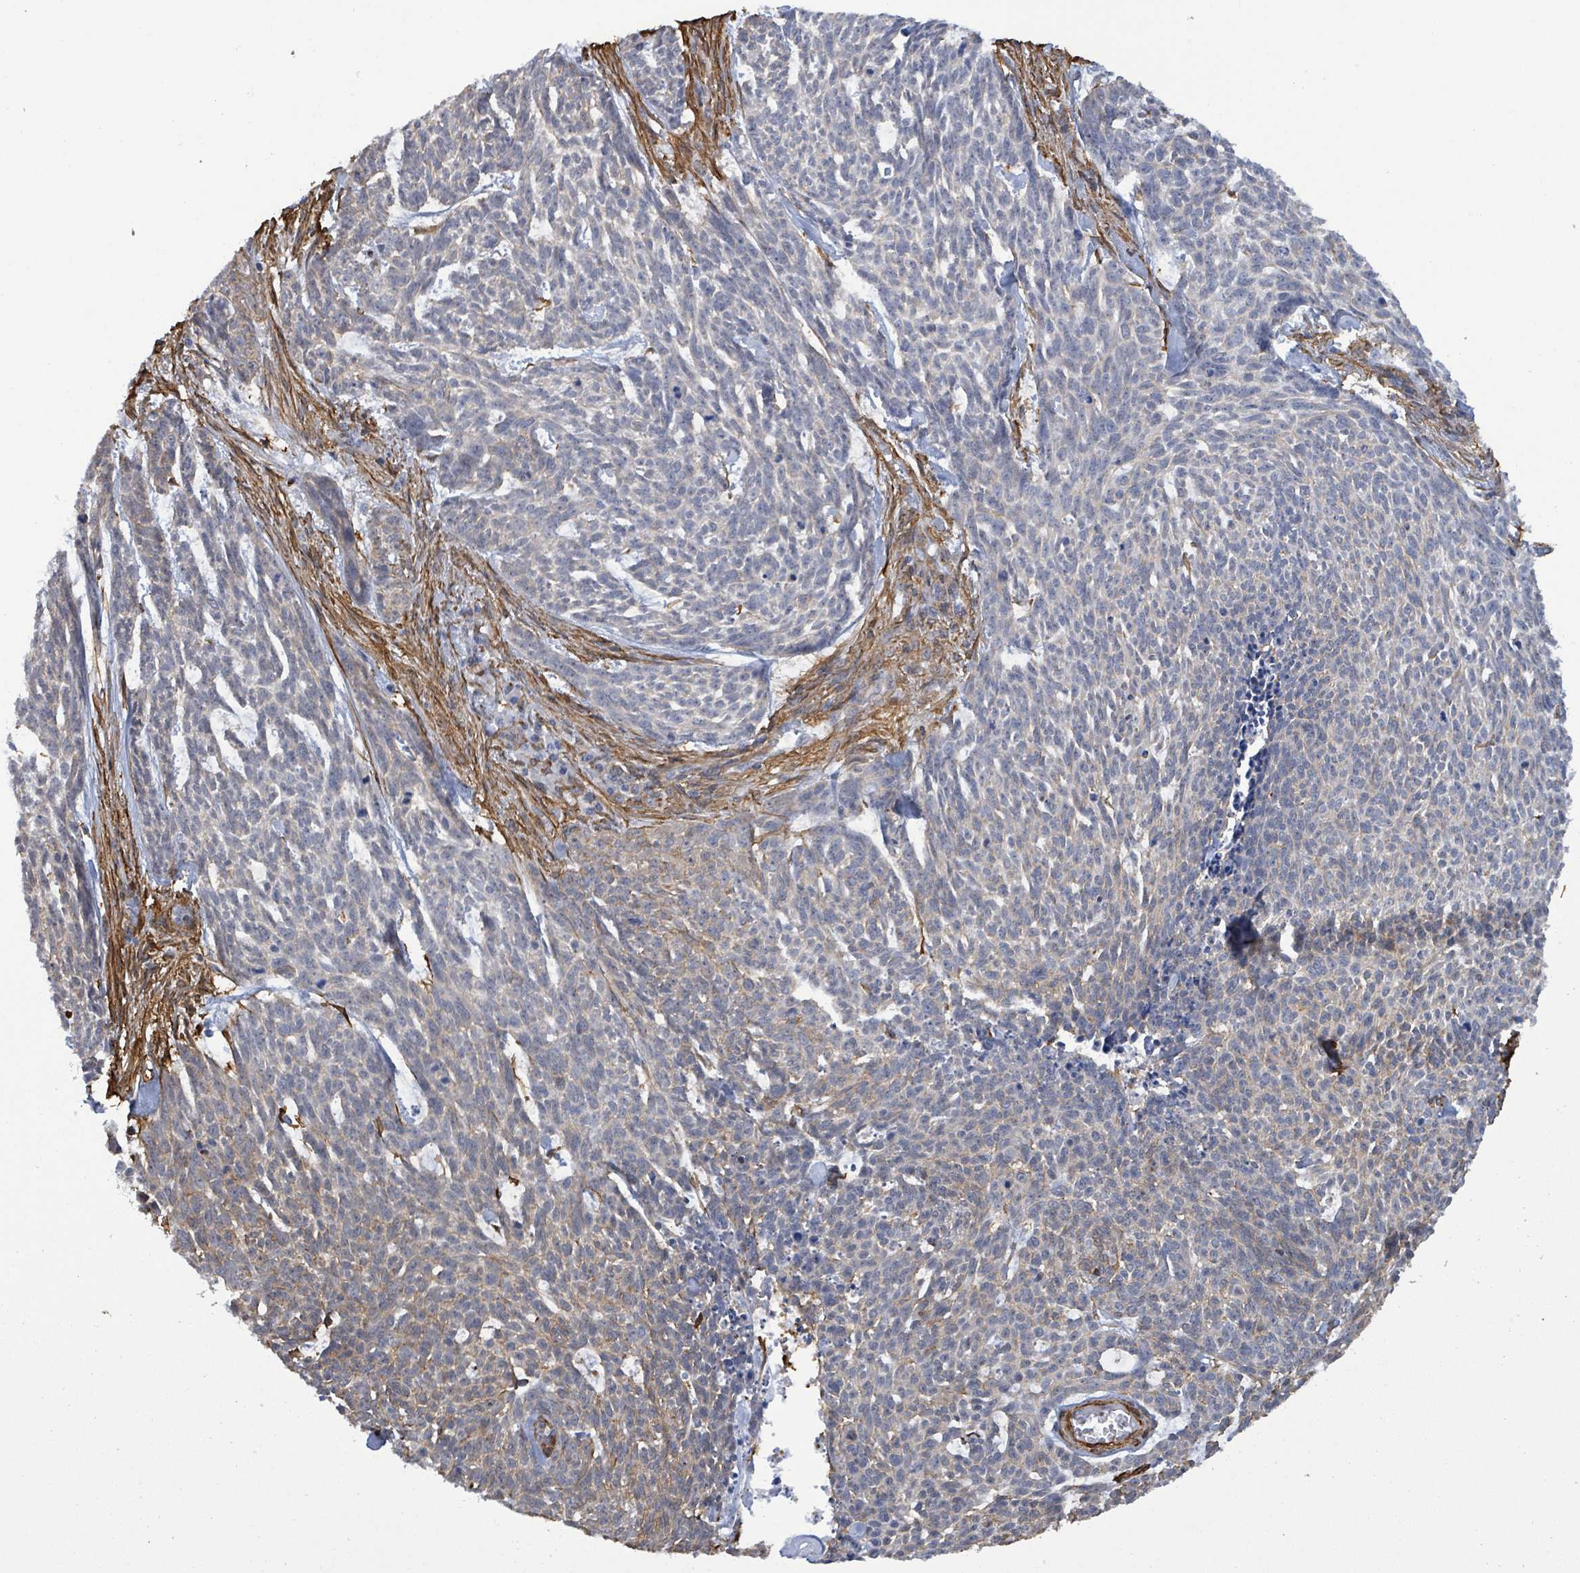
{"staining": {"intensity": "moderate", "quantity": "<25%", "location": "cytoplasmic/membranous"}, "tissue": "skin cancer", "cell_type": "Tumor cells", "image_type": "cancer", "snomed": [{"axis": "morphology", "description": "Basal cell carcinoma"}, {"axis": "topography", "description": "Skin"}], "caption": "Human skin cancer (basal cell carcinoma) stained with a brown dye demonstrates moderate cytoplasmic/membranous positive staining in approximately <25% of tumor cells.", "gene": "PRKRIP1", "patient": {"sex": "female", "age": 93}}